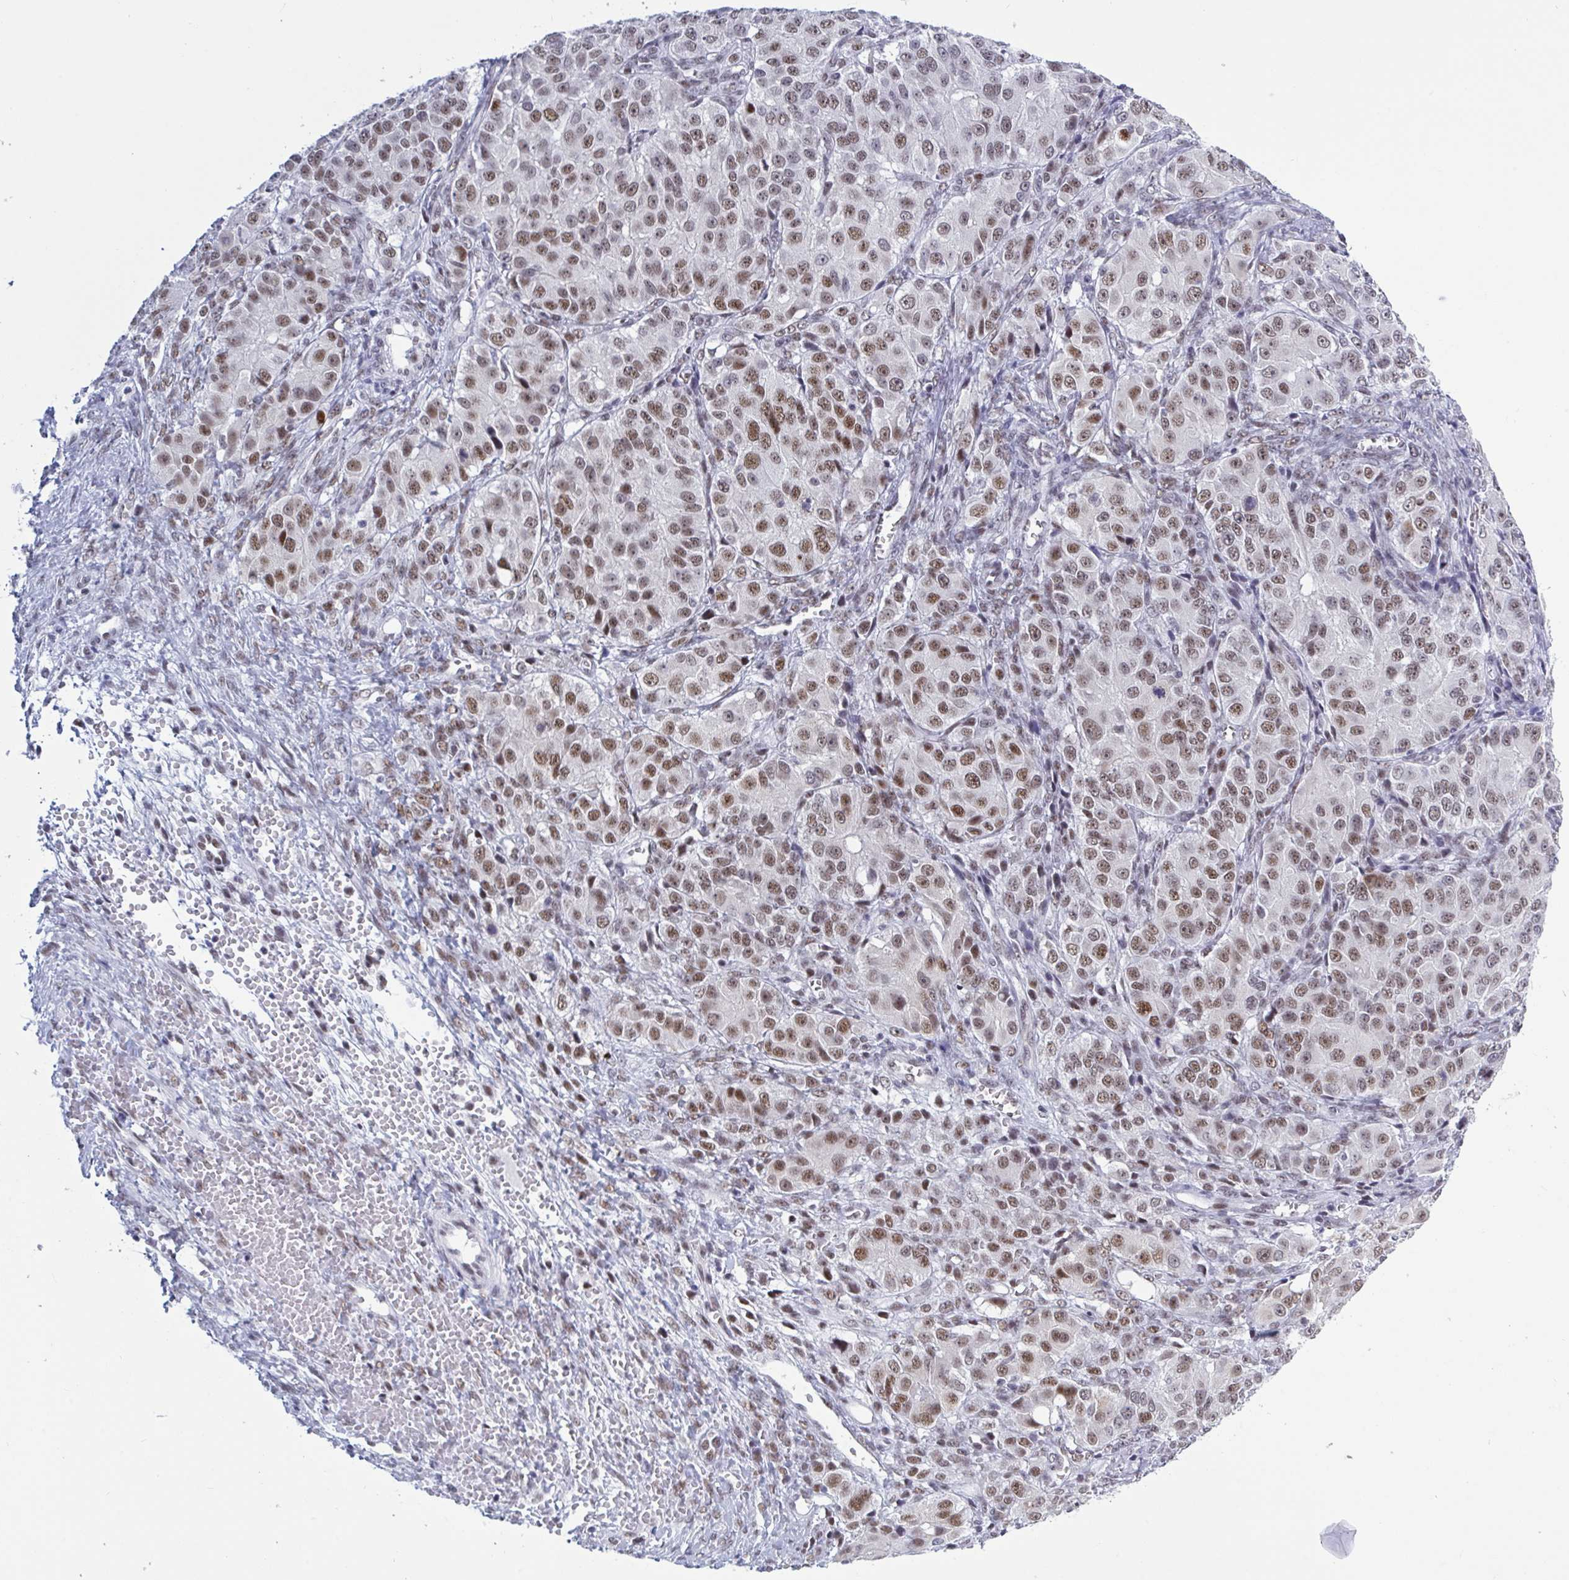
{"staining": {"intensity": "moderate", "quantity": ">75%", "location": "nuclear"}, "tissue": "ovarian cancer", "cell_type": "Tumor cells", "image_type": "cancer", "snomed": [{"axis": "morphology", "description": "Carcinoma, endometroid"}, {"axis": "topography", "description": "Ovary"}], "caption": "Protein staining exhibits moderate nuclear expression in about >75% of tumor cells in endometroid carcinoma (ovarian).", "gene": "PPP1R10", "patient": {"sex": "female", "age": 51}}